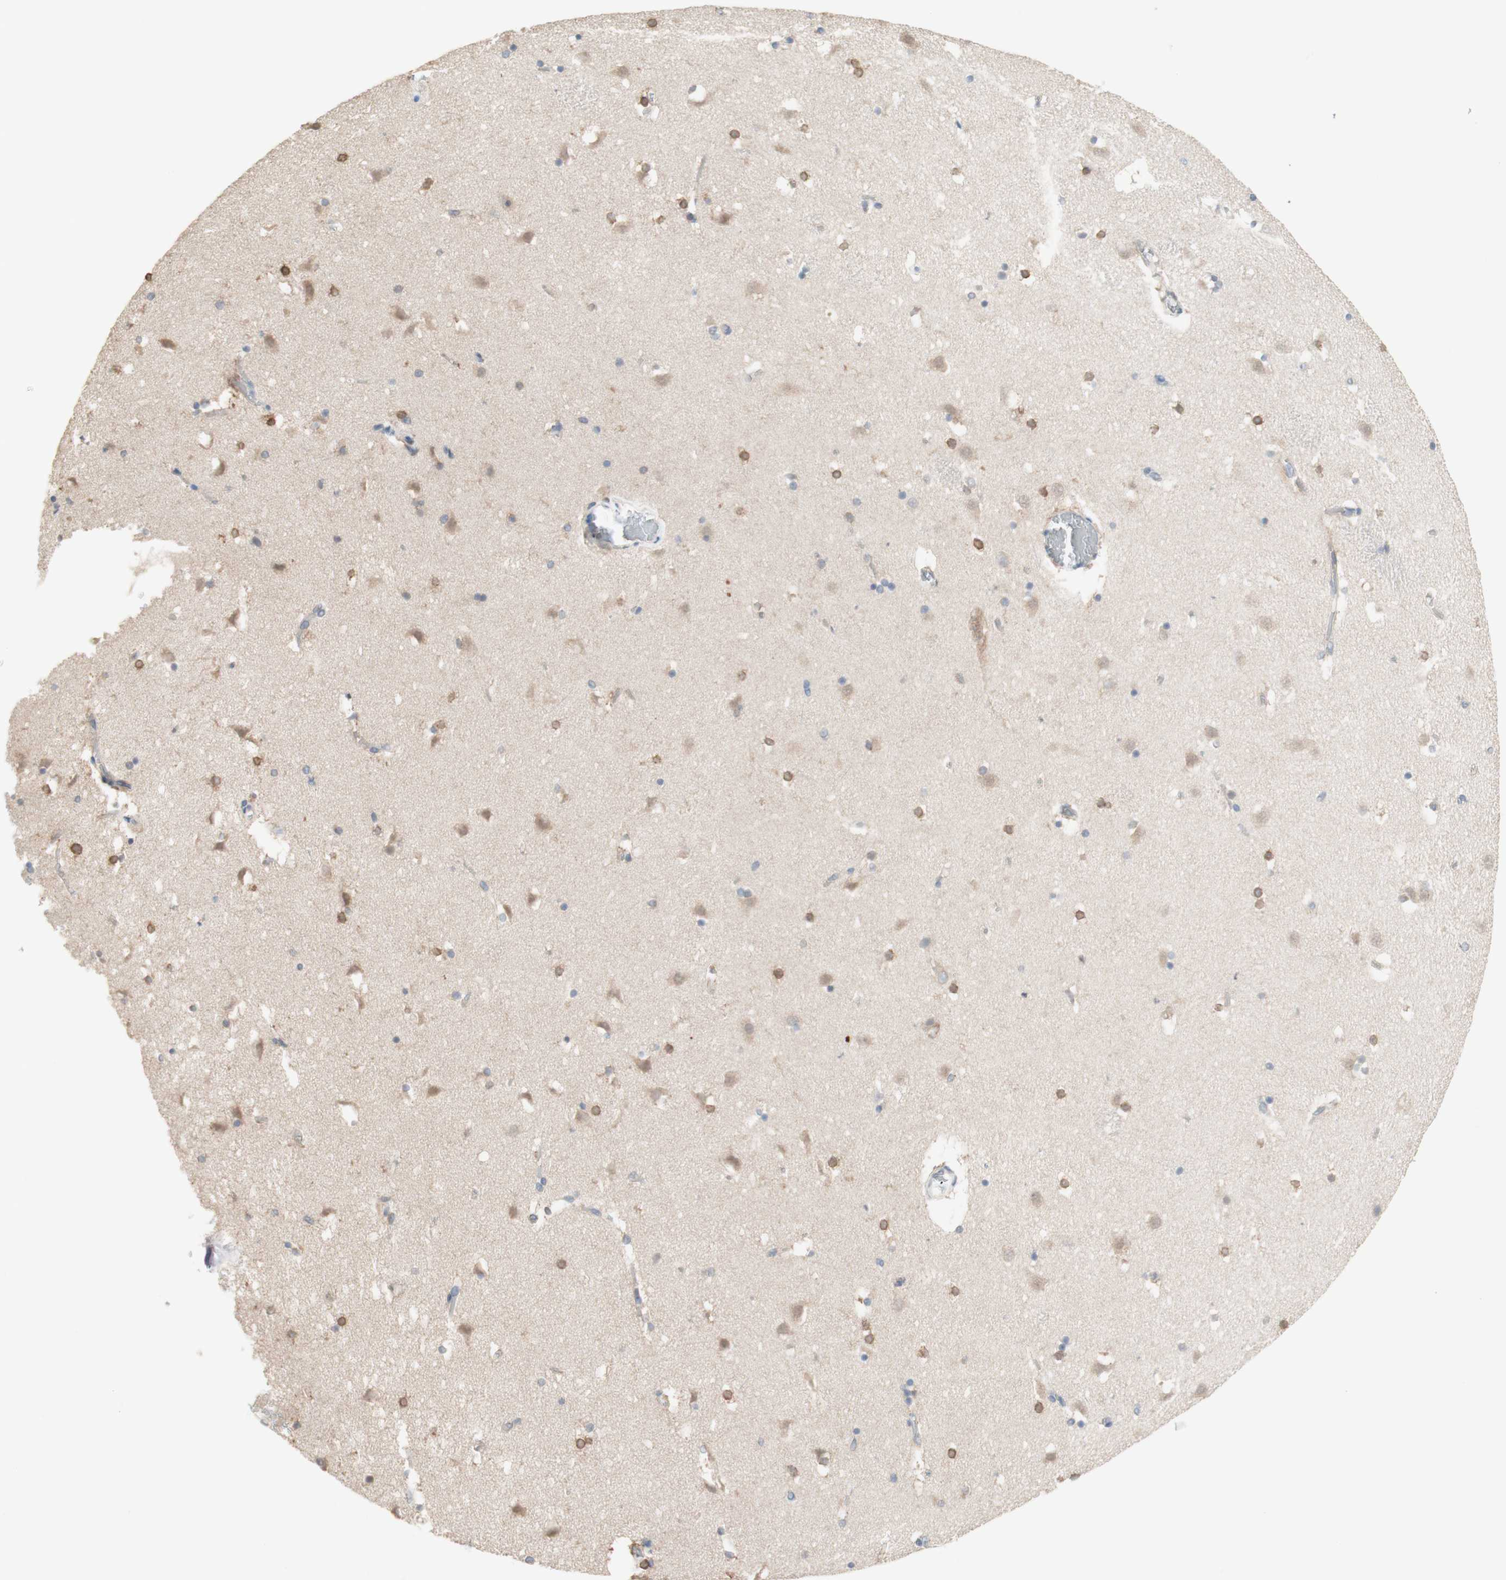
{"staining": {"intensity": "moderate", "quantity": ">75%", "location": "cytoplasmic/membranous"}, "tissue": "caudate", "cell_type": "Glial cells", "image_type": "normal", "snomed": [{"axis": "morphology", "description": "Normal tissue, NOS"}, {"axis": "topography", "description": "Lateral ventricle wall"}], "caption": "Caudate stained with immunohistochemistry displays moderate cytoplasmic/membranous expression in about >75% of glial cells.", "gene": "COMT", "patient": {"sex": "male", "age": 45}}